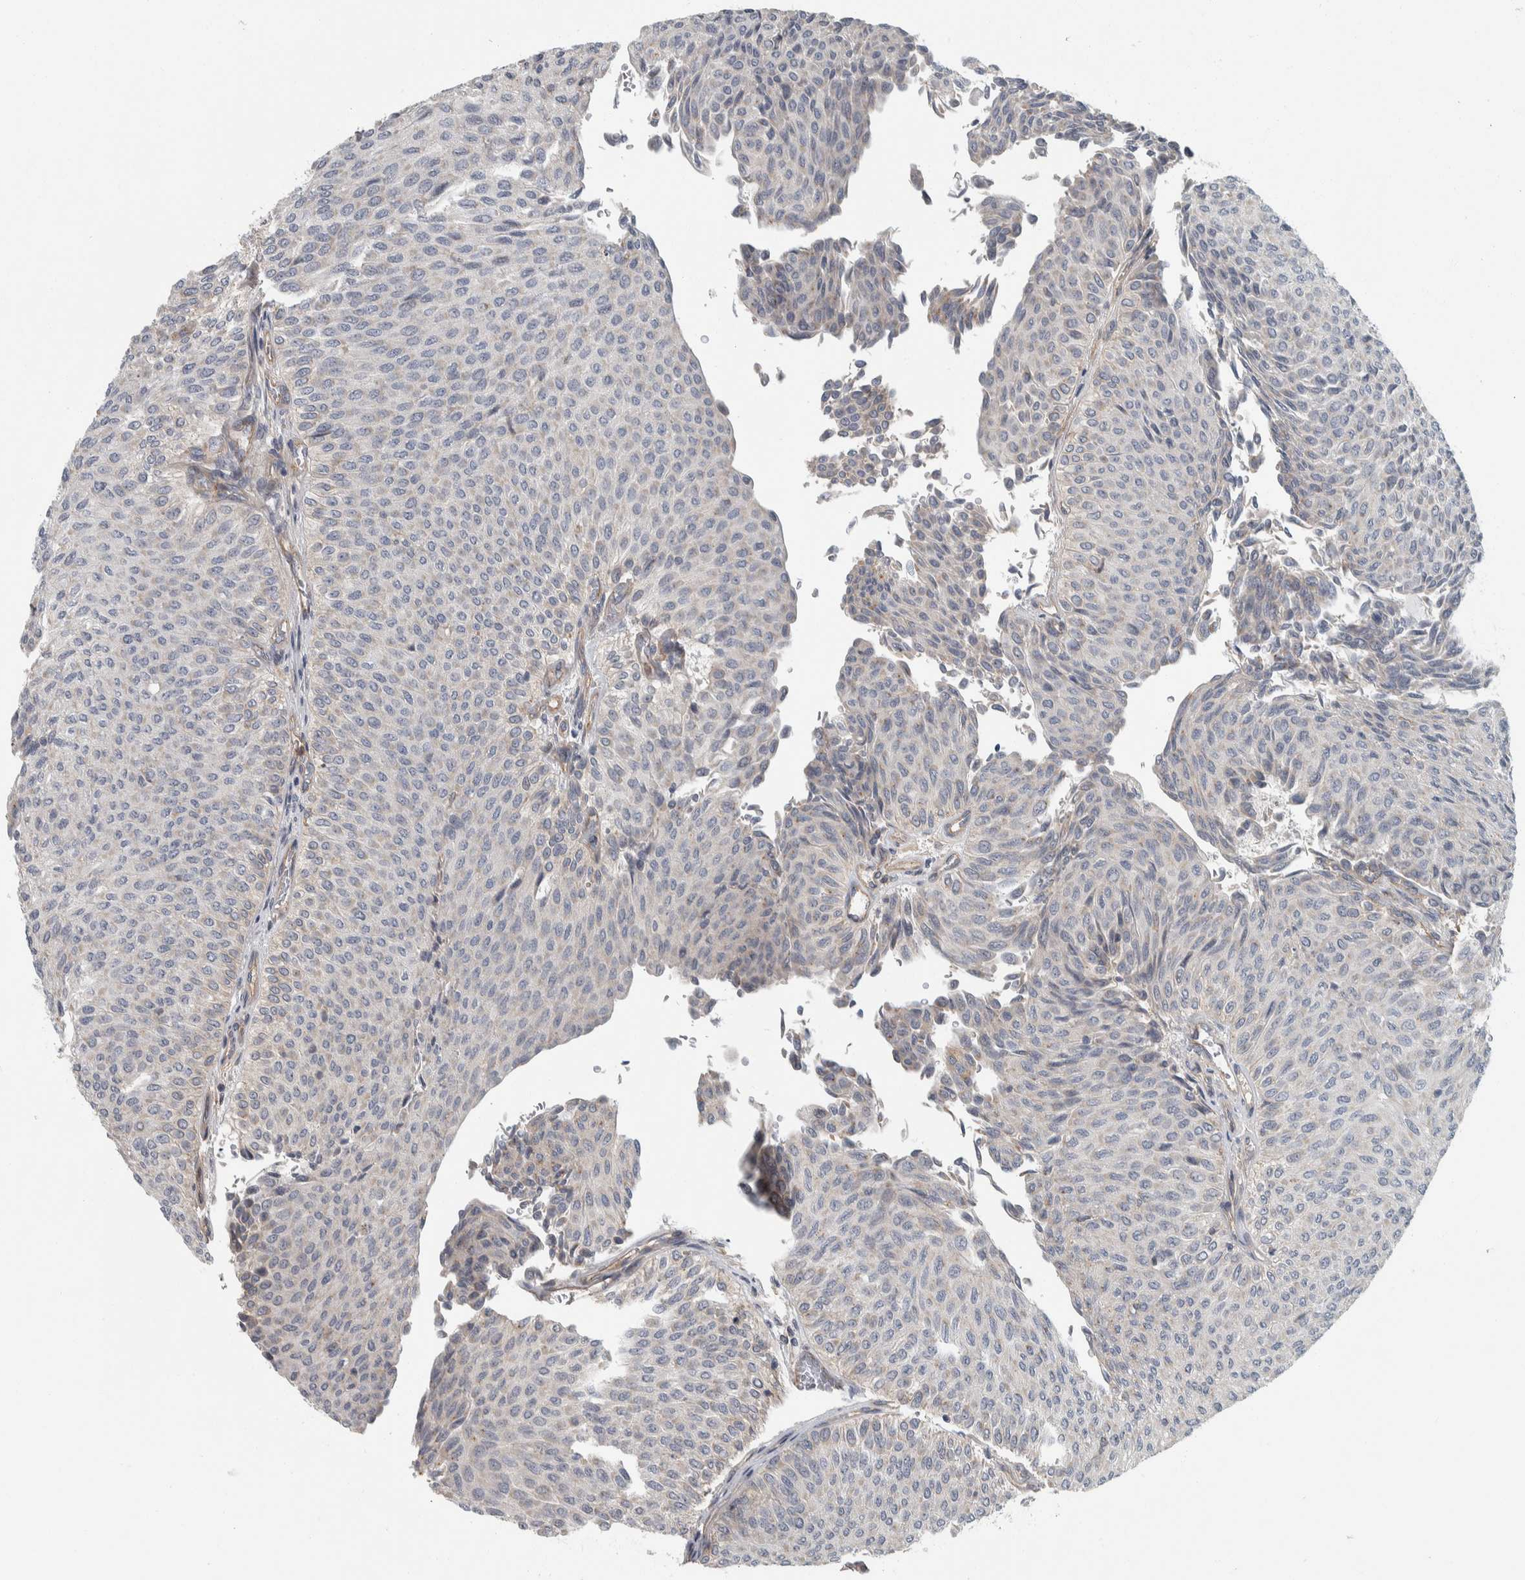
{"staining": {"intensity": "negative", "quantity": "none", "location": "none"}, "tissue": "urothelial cancer", "cell_type": "Tumor cells", "image_type": "cancer", "snomed": [{"axis": "morphology", "description": "Urothelial carcinoma, Low grade"}, {"axis": "topography", "description": "Urinary bladder"}], "caption": "IHC of low-grade urothelial carcinoma reveals no expression in tumor cells. (DAB IHC visualized using brightfield microscopy, high magnification).", "gene": "KCNJ3", "patient": {"sex": "male", "age": 78}}